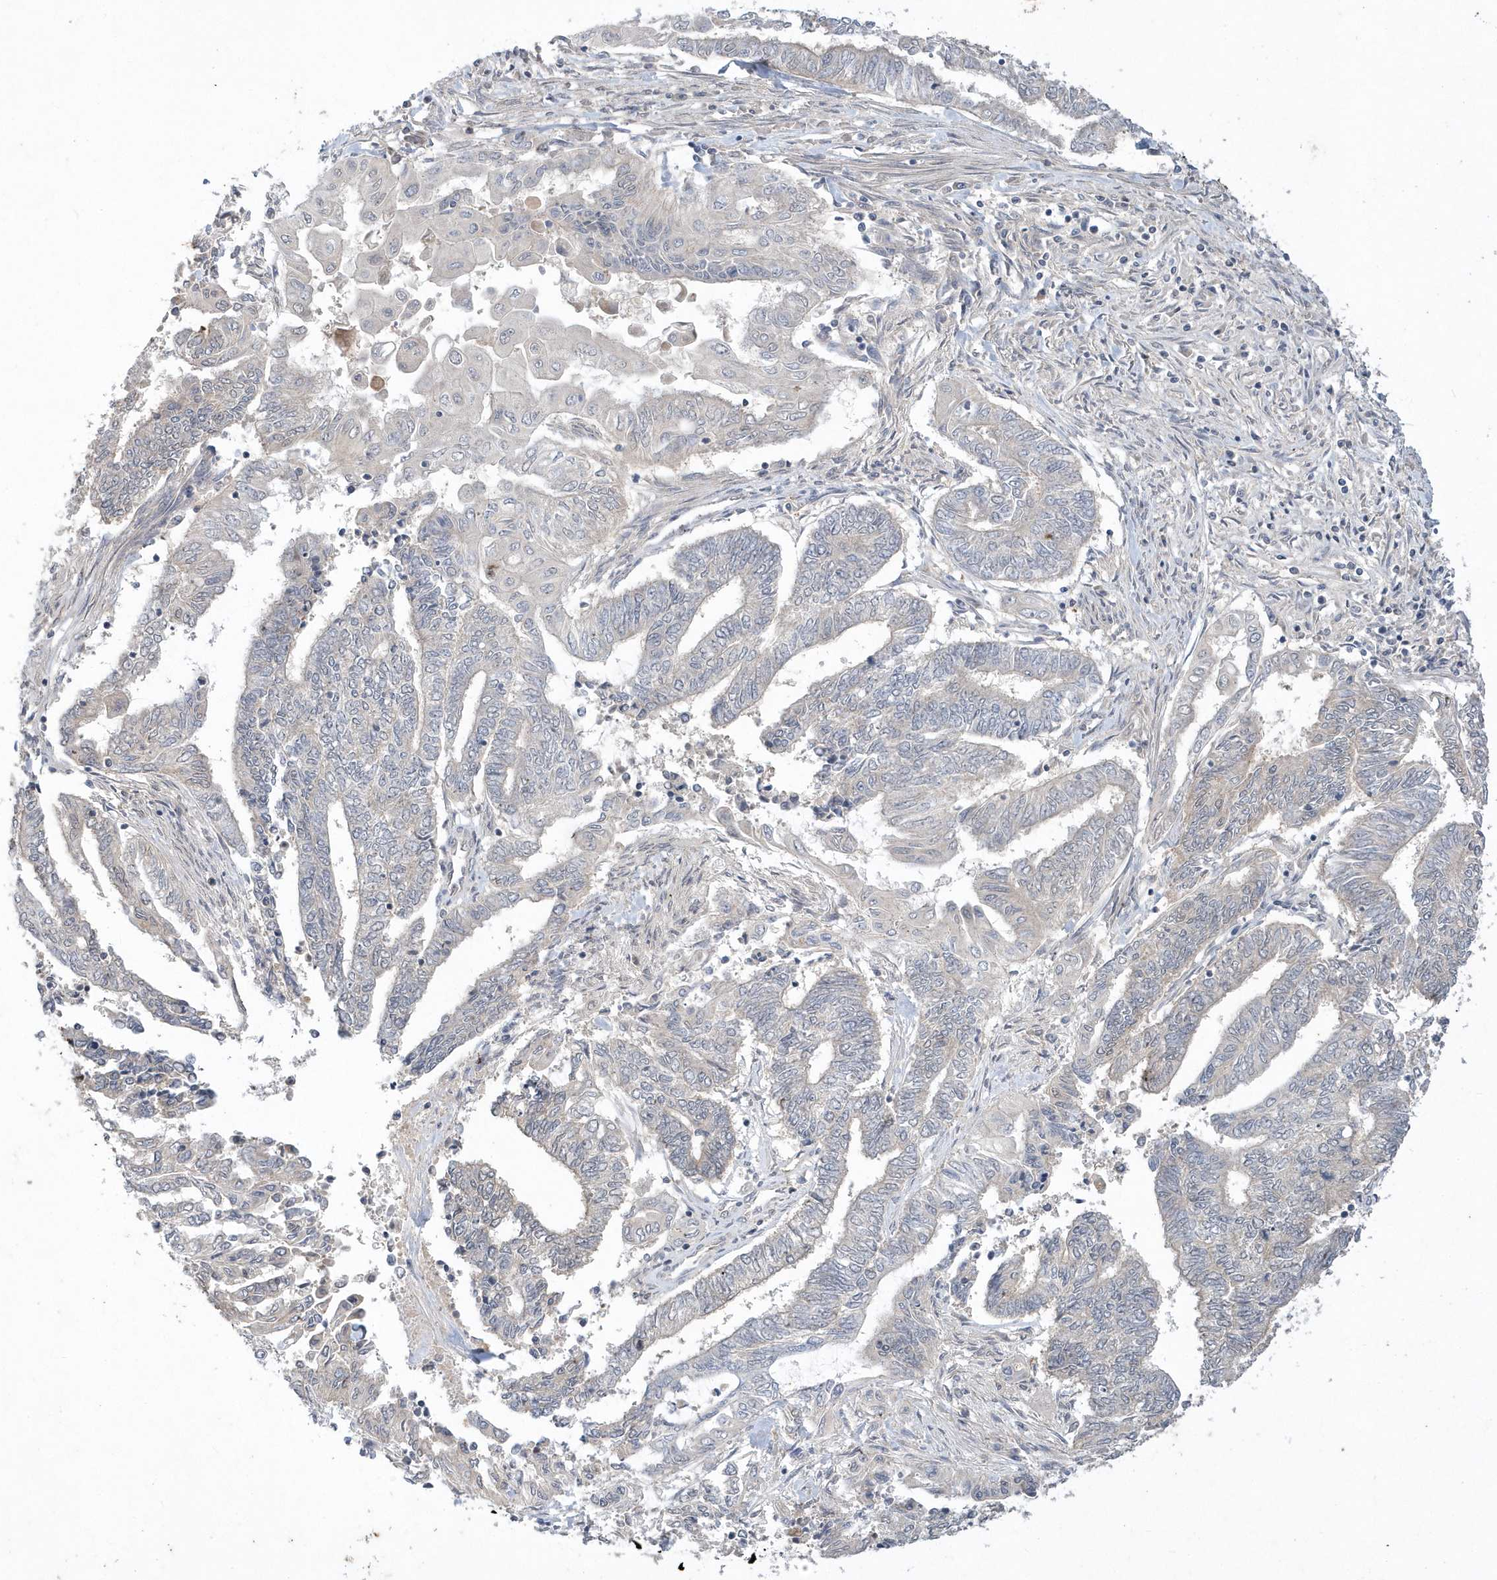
{"staining": {"intensity": "negative", "quantity": "none", "location": "none"}, "tissue": "endometrial cancer", "cell_type": "Tumor cells", "image_type": "cancer", "snomed": [{"axis": "morphology", "description": "Adenocarcinoma, NOS"}, {"axis": "topography", "description": "Uterus"}, {"axis": "topography", "description": "Endometrium"}], "caption": "A high-resolution histopathology image shows immunohistochemistry (IHC) staining of endometrial adenocarcinoma, which demonstrates no significant positivity in tumor cells.", "gene": "AKR7A2", "patient": {"sex": "female", "age": 70}}